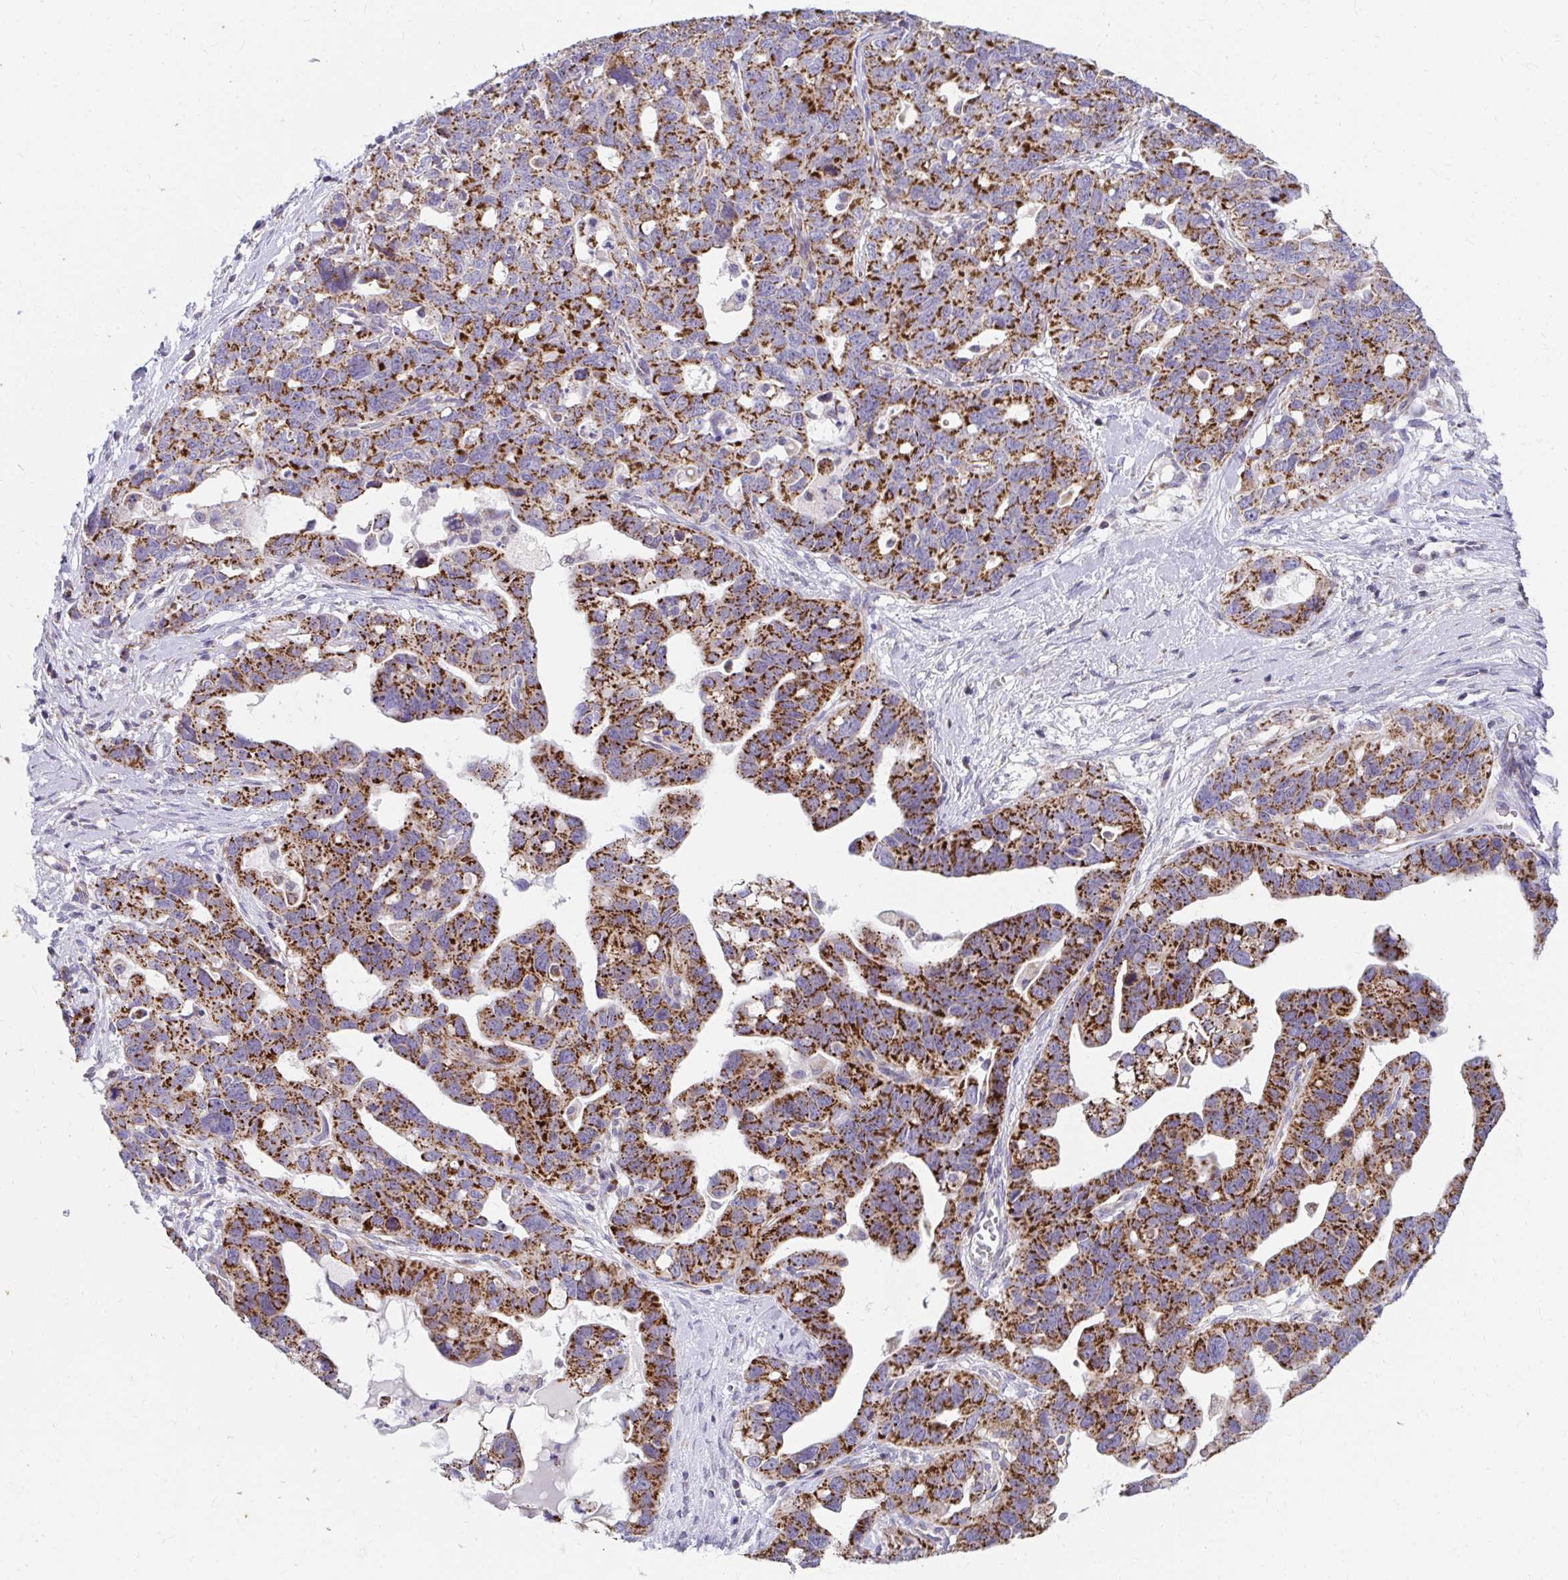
{"staining": {"intensity": "strong", "quantity": ">75%", "location": "cytoplasmic/membranous"}, "tissue": "ovarian cancer", "cell_type": "Tumor cells", "image_type": "cancer", "snomed": [{"axis": "morphology", "description": "Cystadenocarcinoma, serous, NOS"}, {"axis": "topography", "description": "Ovary"}], "caption": "Immunohistochemical staining of ovarian cancer exhibits high levels of strong cytoplasmic/membranous expression in approximately >75% of tumor cells.", "gene": "EXOC5", "patient": {"sex": "female", "age": 69}}